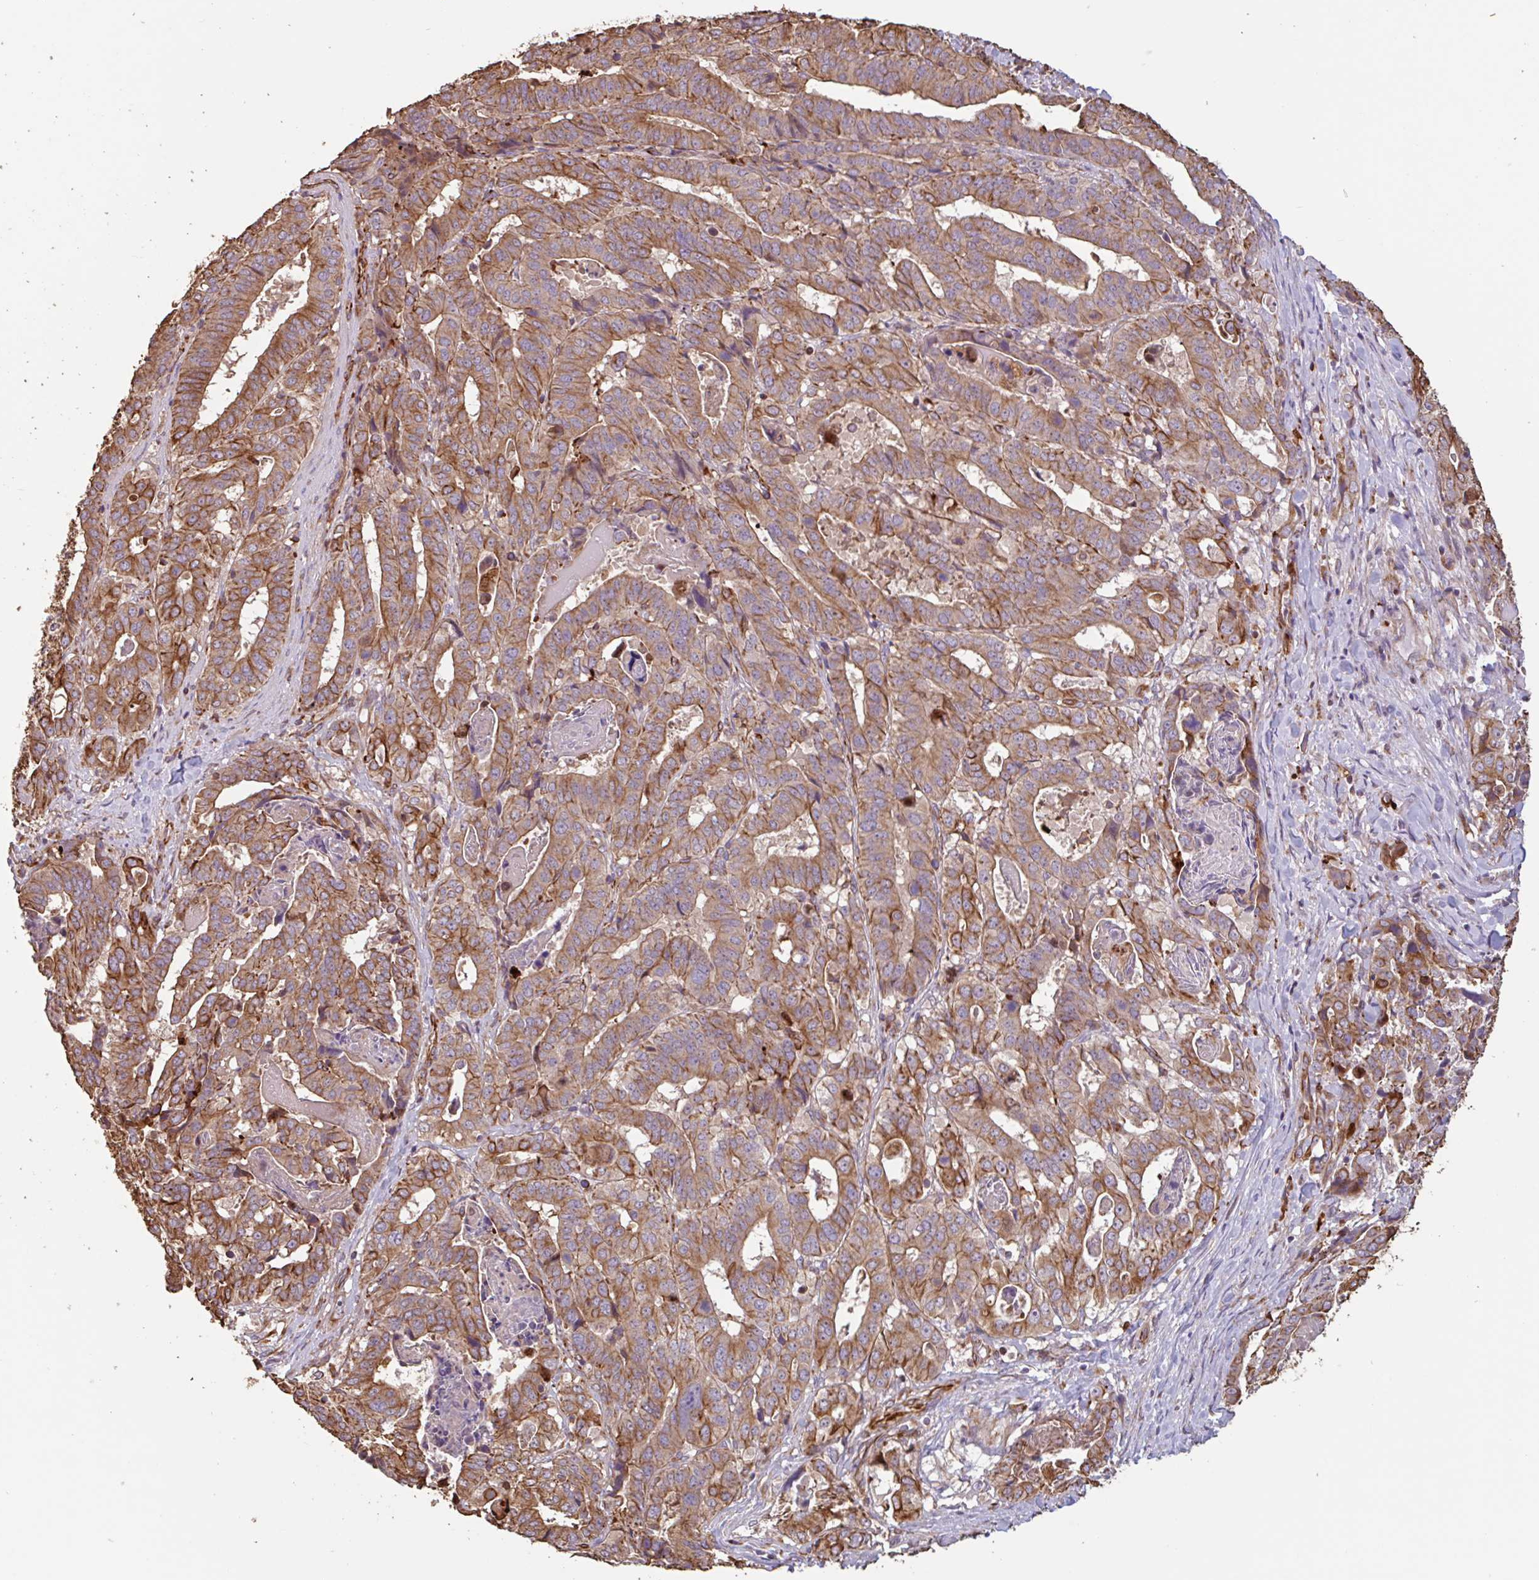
{"staining": {"intensity": "moderate", "quantity": ">75%", "location": "cytoplasmic/membranous"}, "tissue": "stomach cancer", "cell_type": "Tumor cells", "image_type": "cancer", "snomed": [{"axis": "morphology", "description": "Adenocarcinoma, NOS"}, {"axis": "topography", "description": "Stomach"}], "caption": "The micrograph shows immunohistochemical staining of adenocarcinoma (stomach). There is moderate cytoplasmic/membranous positivity is present in about >75% of tumor cells.", "gene": "ZNF790", "patient": {"sex": "male", "age": 48}}